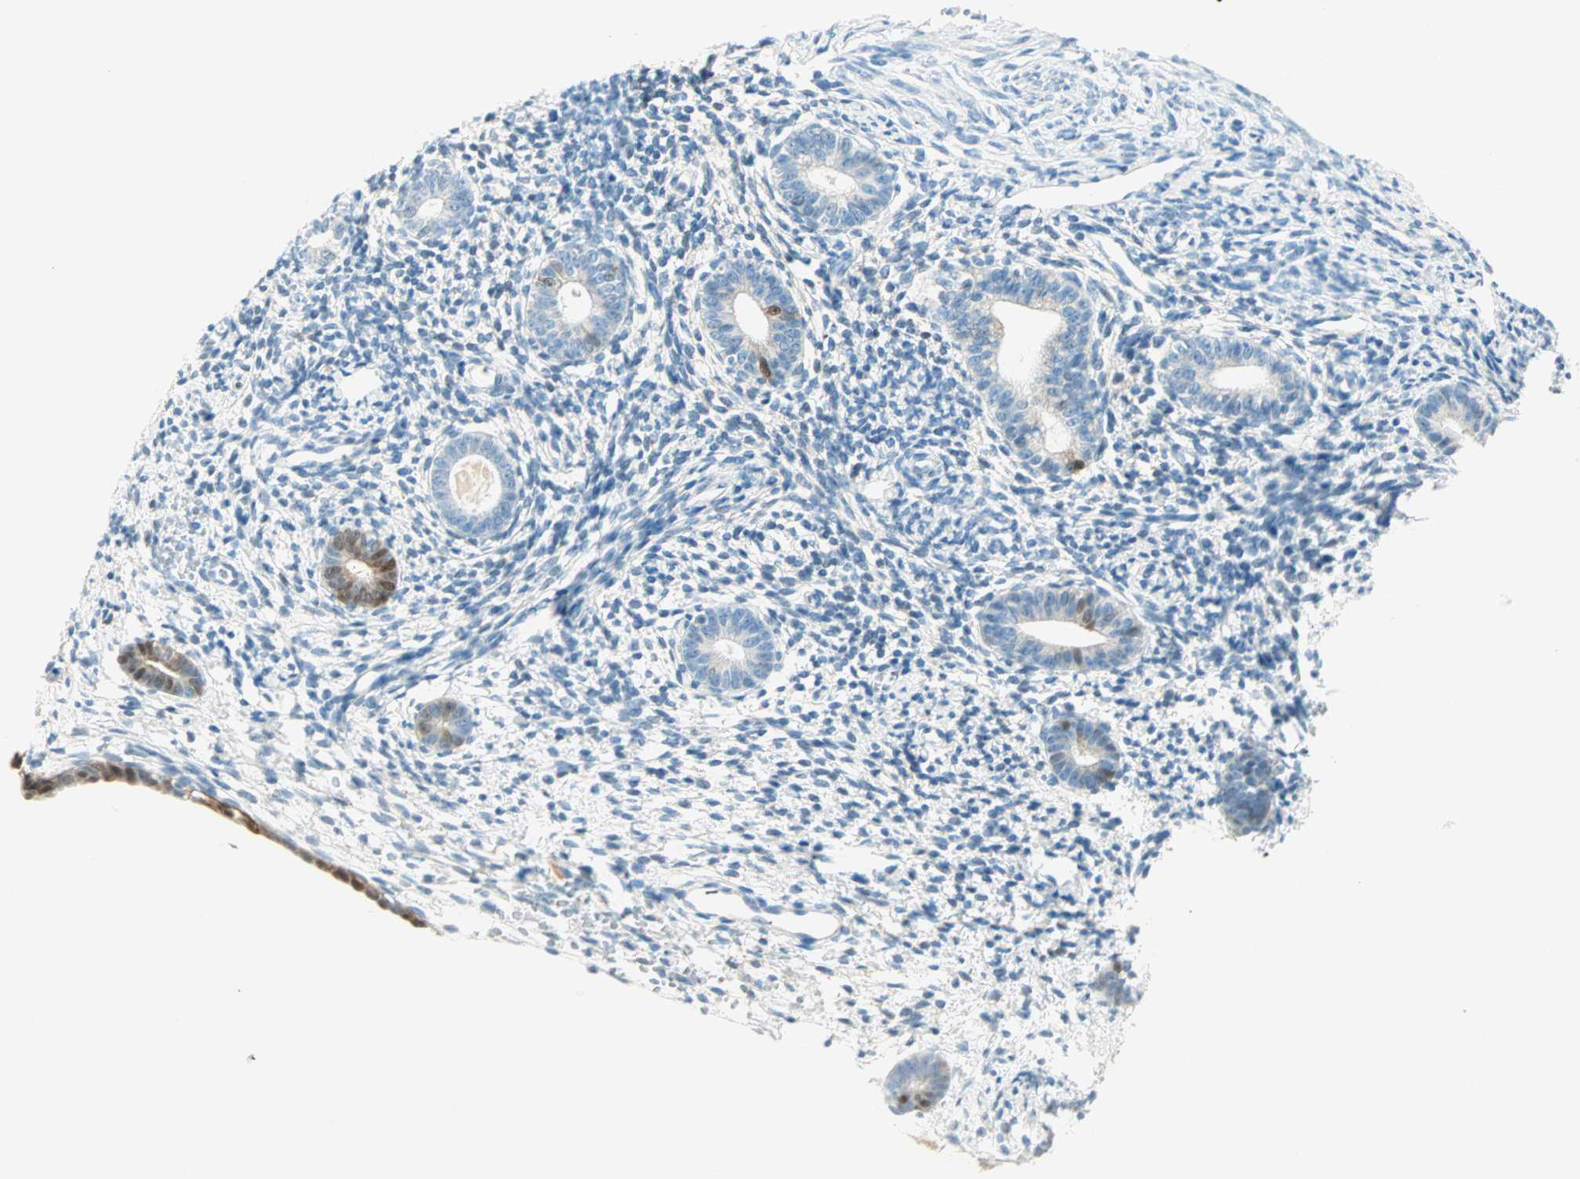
{"staining": {"intensity": "negative", "quantity": "none", "location": "none"}, "tissue": "endometrium", "cell_type": "Cells in endometrial stroma", "image_type": "normal", "snomed": [{"axis": "morphology", "description": "Normal tissue, NOS"}, {"axis": "topography", "description": "Endometrium"}], "caption": "Immunohistochemical staining of benign human endometrium reveals no significant positivity in cells in endometrial stroma. The staining was performed using DAB to visualize the protein expression in brown, while the nuclei were stained in blue with hematoxylin (Magnification: 20x).", "gene": "S100A1", "patient": {"sex": "female", "age": 71}}